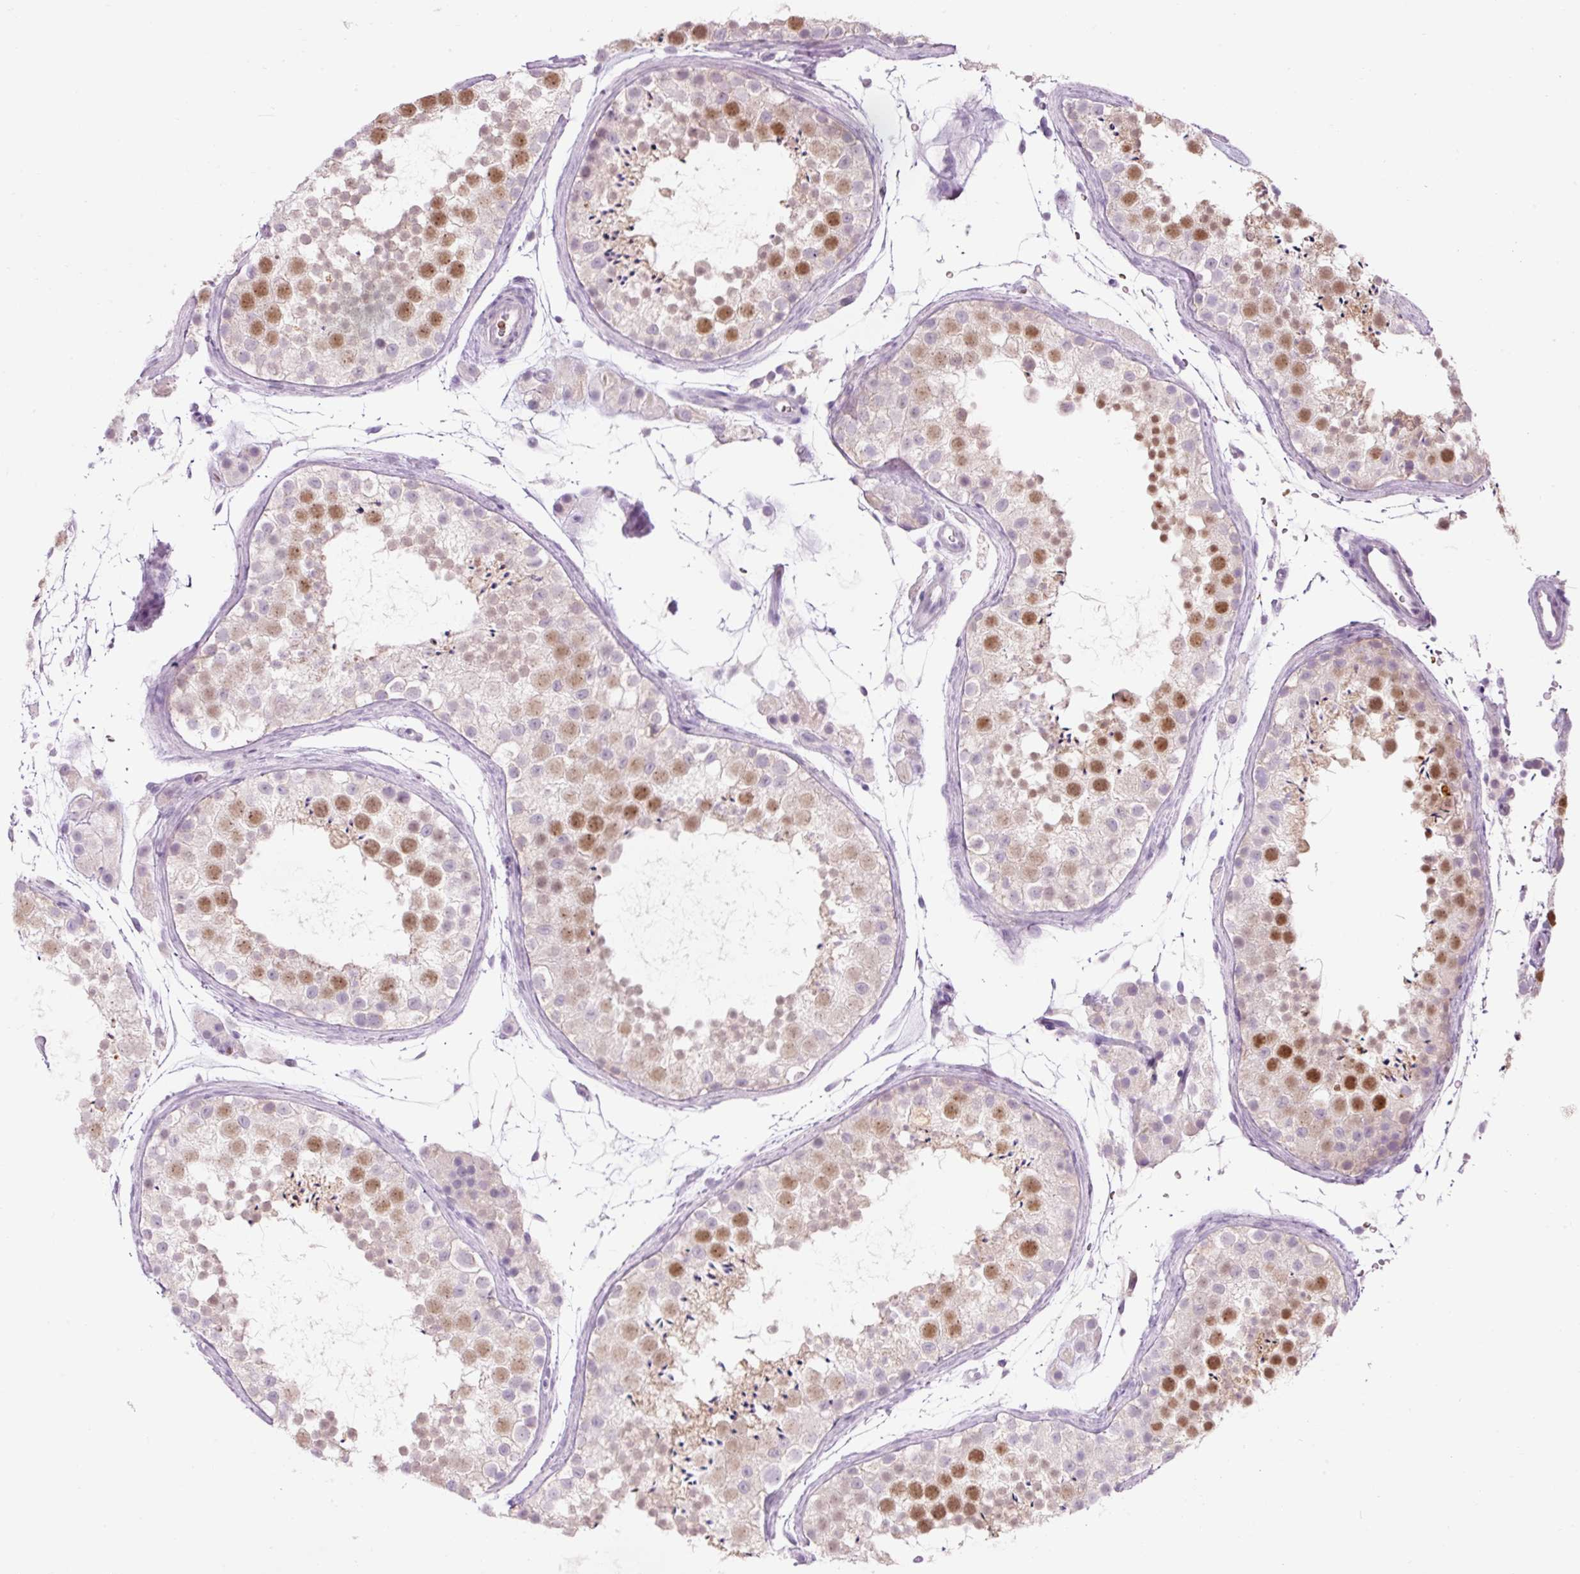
{"staining": {"intensity": "moderate", "quantity": "25%-75%", "location": "nuclear"}, "tissue": "testis", "cell_type": "Cells in seminiferous ducts", "image_type": "normal", "snomed": [{"axis": "morphology", "description": "Normal tissue, NOS"}, {"axis": "topography", "description": "Testis"}], "caption": "Immunohistochemistry (IHC) image of benign human testis stained for a protein (brown), which demonstrates medium levels of moderate nuclear expression in approximately 25%-75% of cells in seminiferous ducts.", "gene": "DHRS11", "patient": {"sex": "male", "age": 41}}